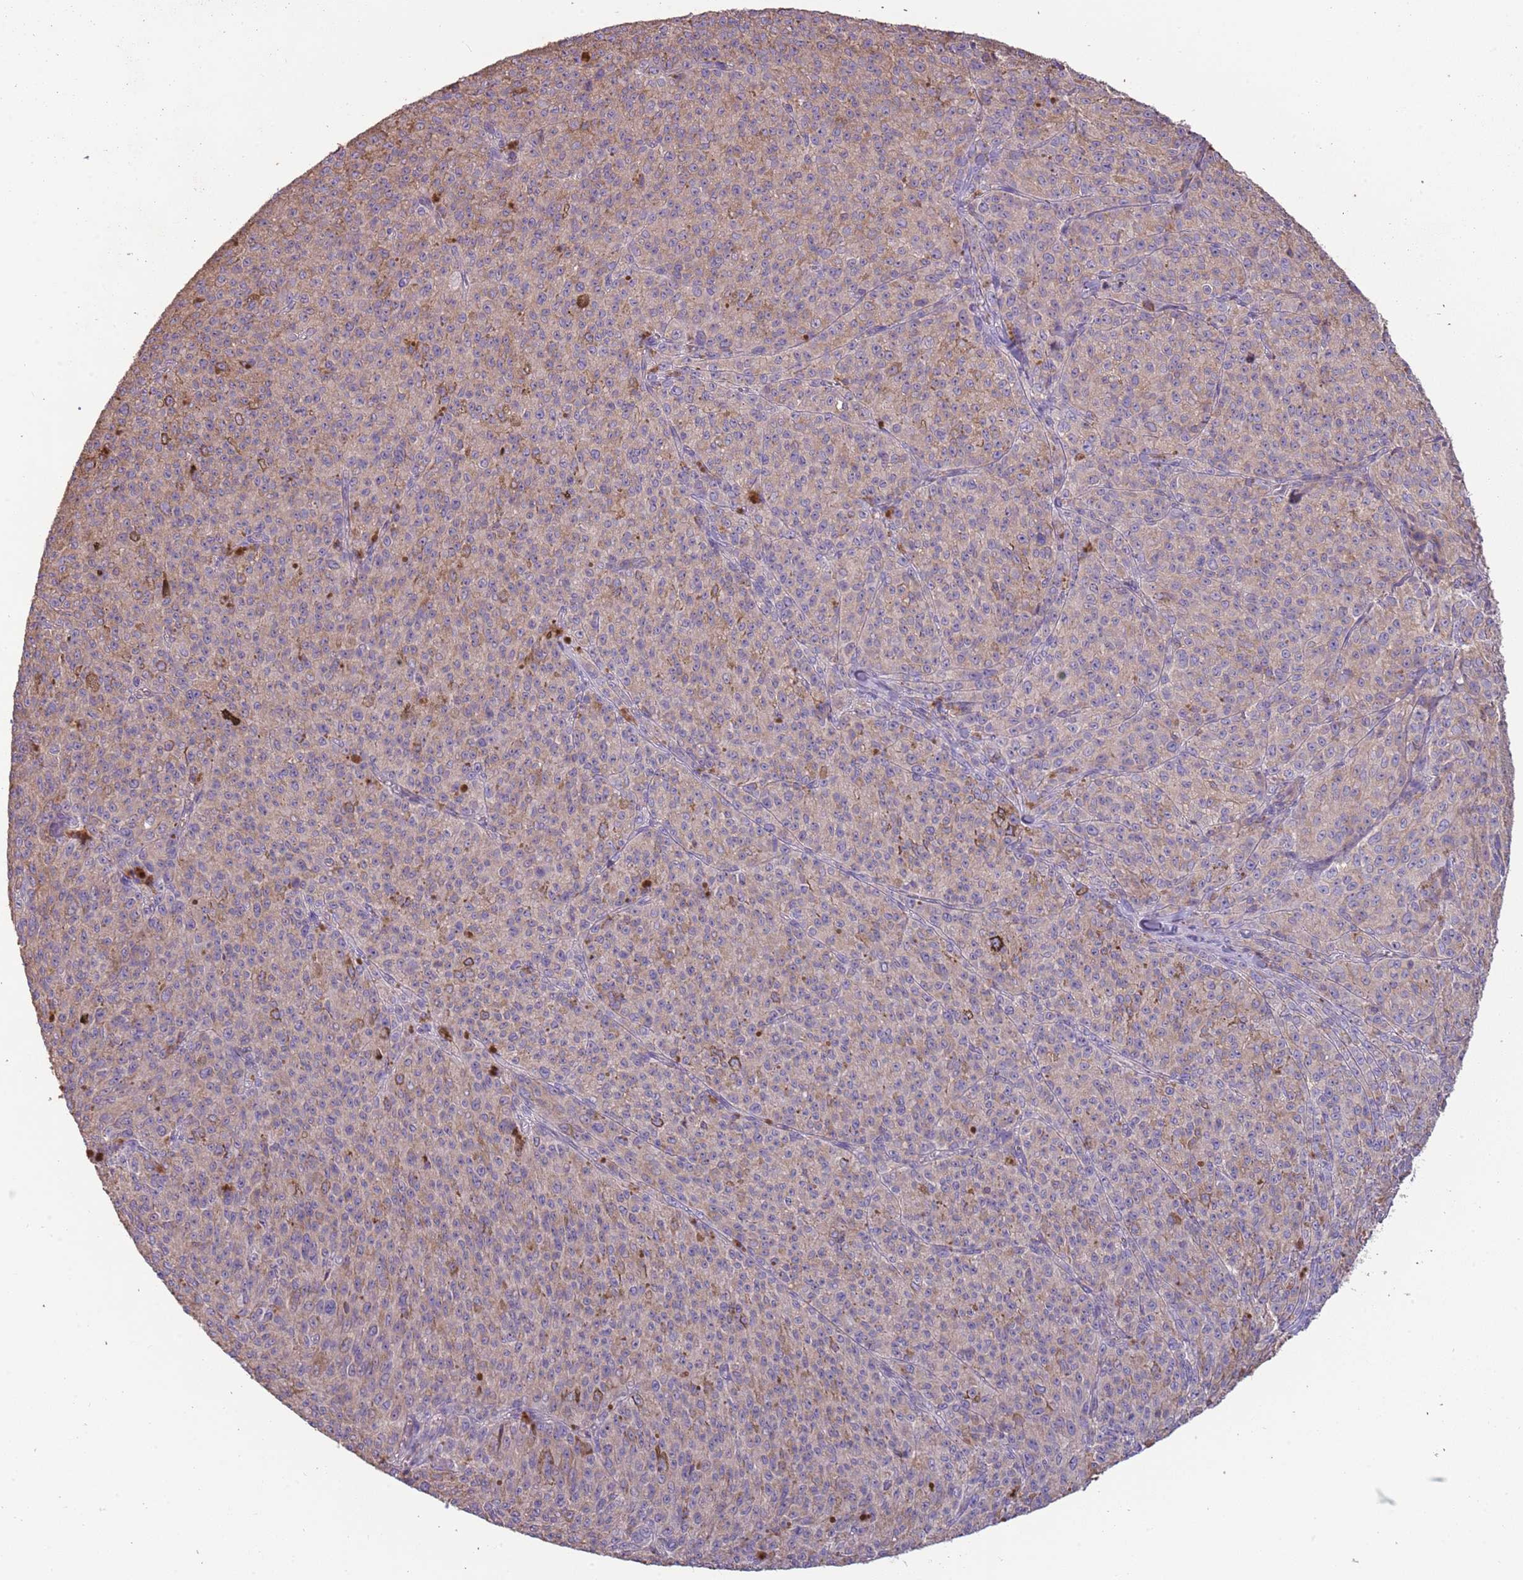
{"staining": {"intensity": "weak", "quantity": "25%-75%", "location": "cytoplasmic/membranous"}, "tissue": "melanoma", "cell_type": "Tumor cells", "image_type": "cancer", "snomed": [{"axis": "morphology", "description": "Malignant melanoma, NOS"}, {"axis": "topography", "description": "Skin"}], "caption": "Immunohistochemistry micrograph of malignant melanoma stained for a protein (brown), which reveals low levels of weak cytoplasmic/membranous expression in approximately 25%-75% of tumor cells.", "gene": "FECH", "patient": {"sex": "female", "age": 52}}